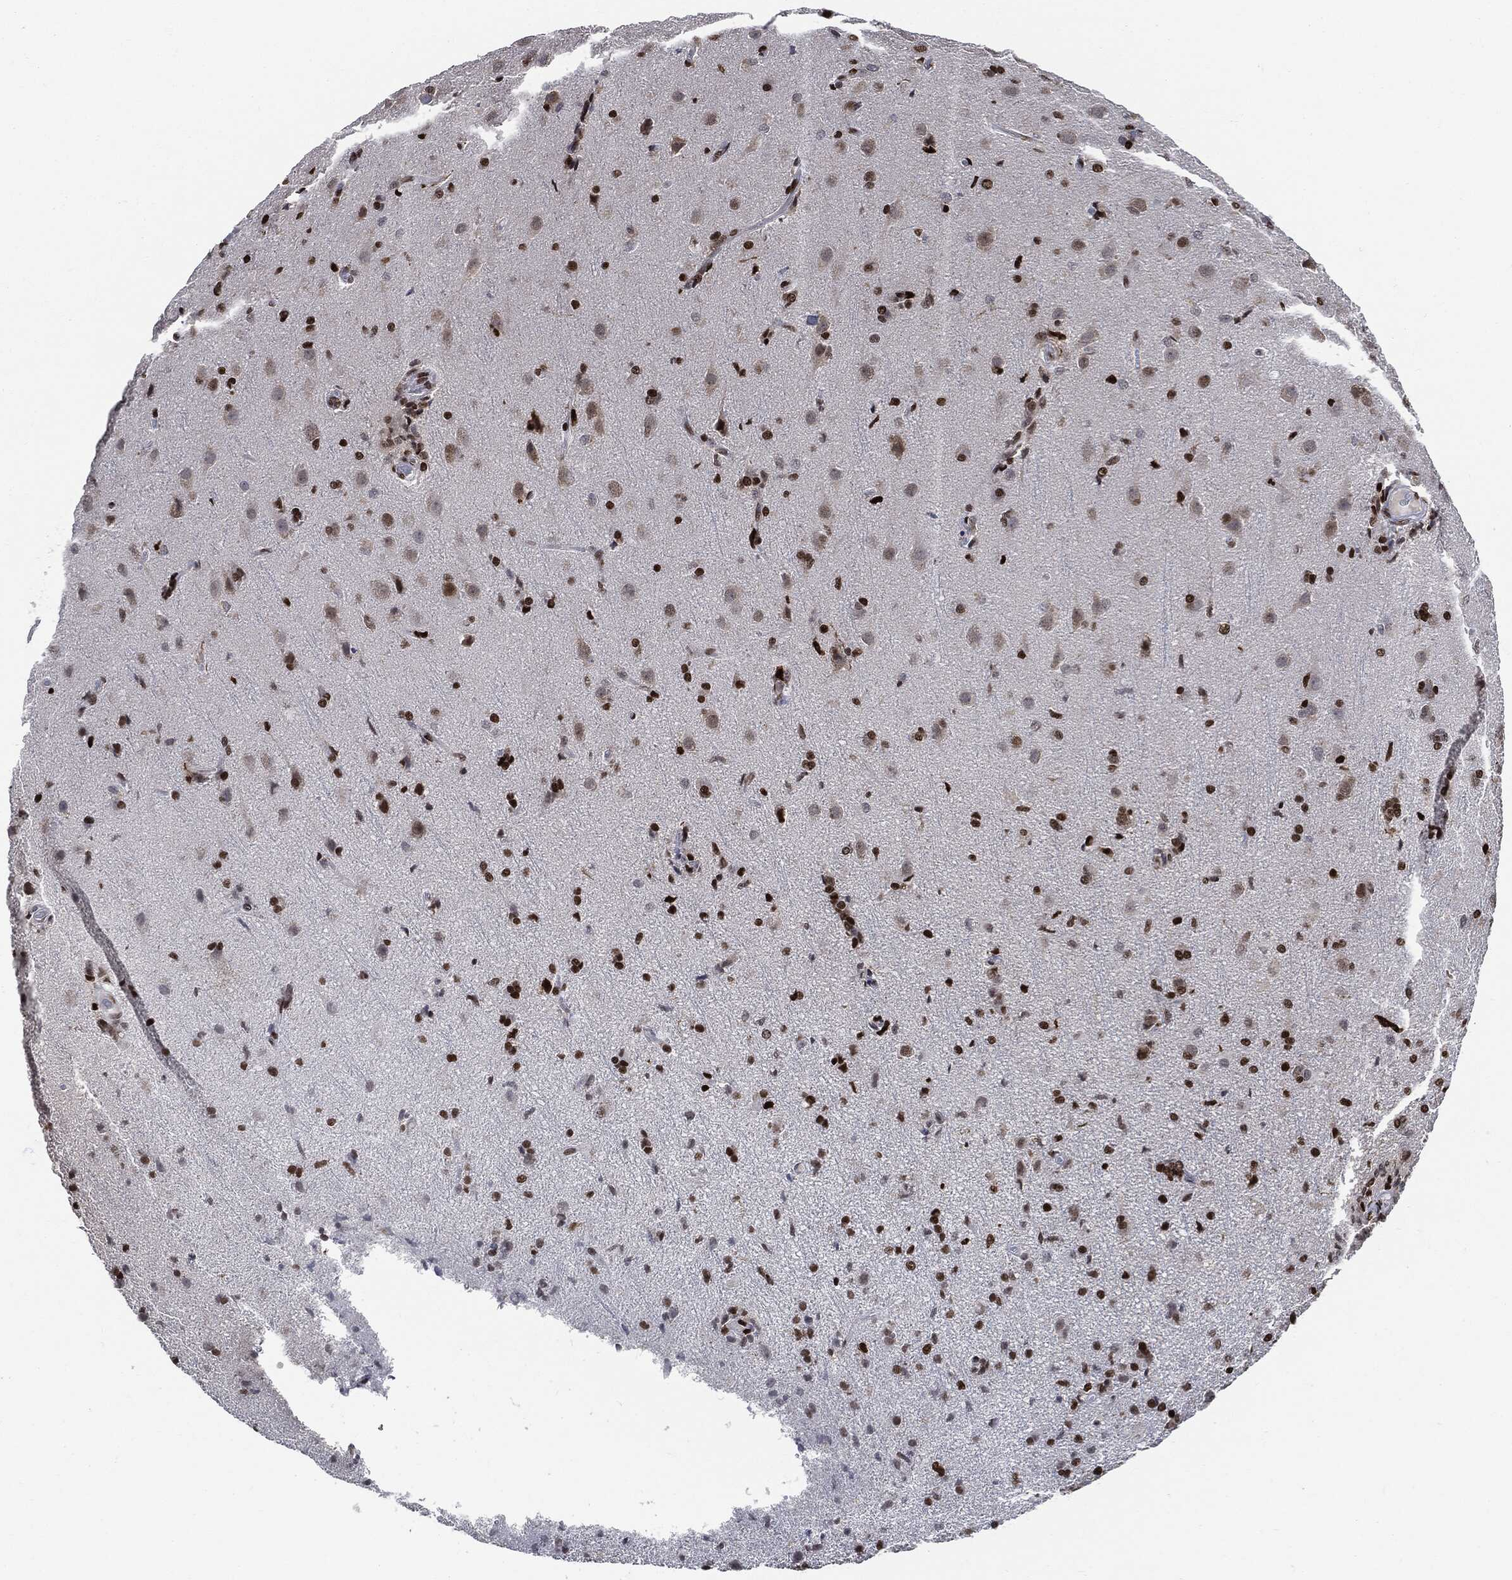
{"staining": {"intensity": "strong", "quantity": ">75%", "location": "nuclear"}, "tissue": "glioma", "cell_type": "Tumor cells", "image_type": "cancer", "snomed": [{"axis": "morphology", "description": "Glioma, malignant, High grade"}, {"axis": "topography", "description": "Brain"}], "caption": "Tumor cells demonstrate high levels of strong nuclear expression in about >75% of cells in malignant glioma (high-grade).", "gene": "PCNA", "patient": {"sex": "male", "age": 68}}